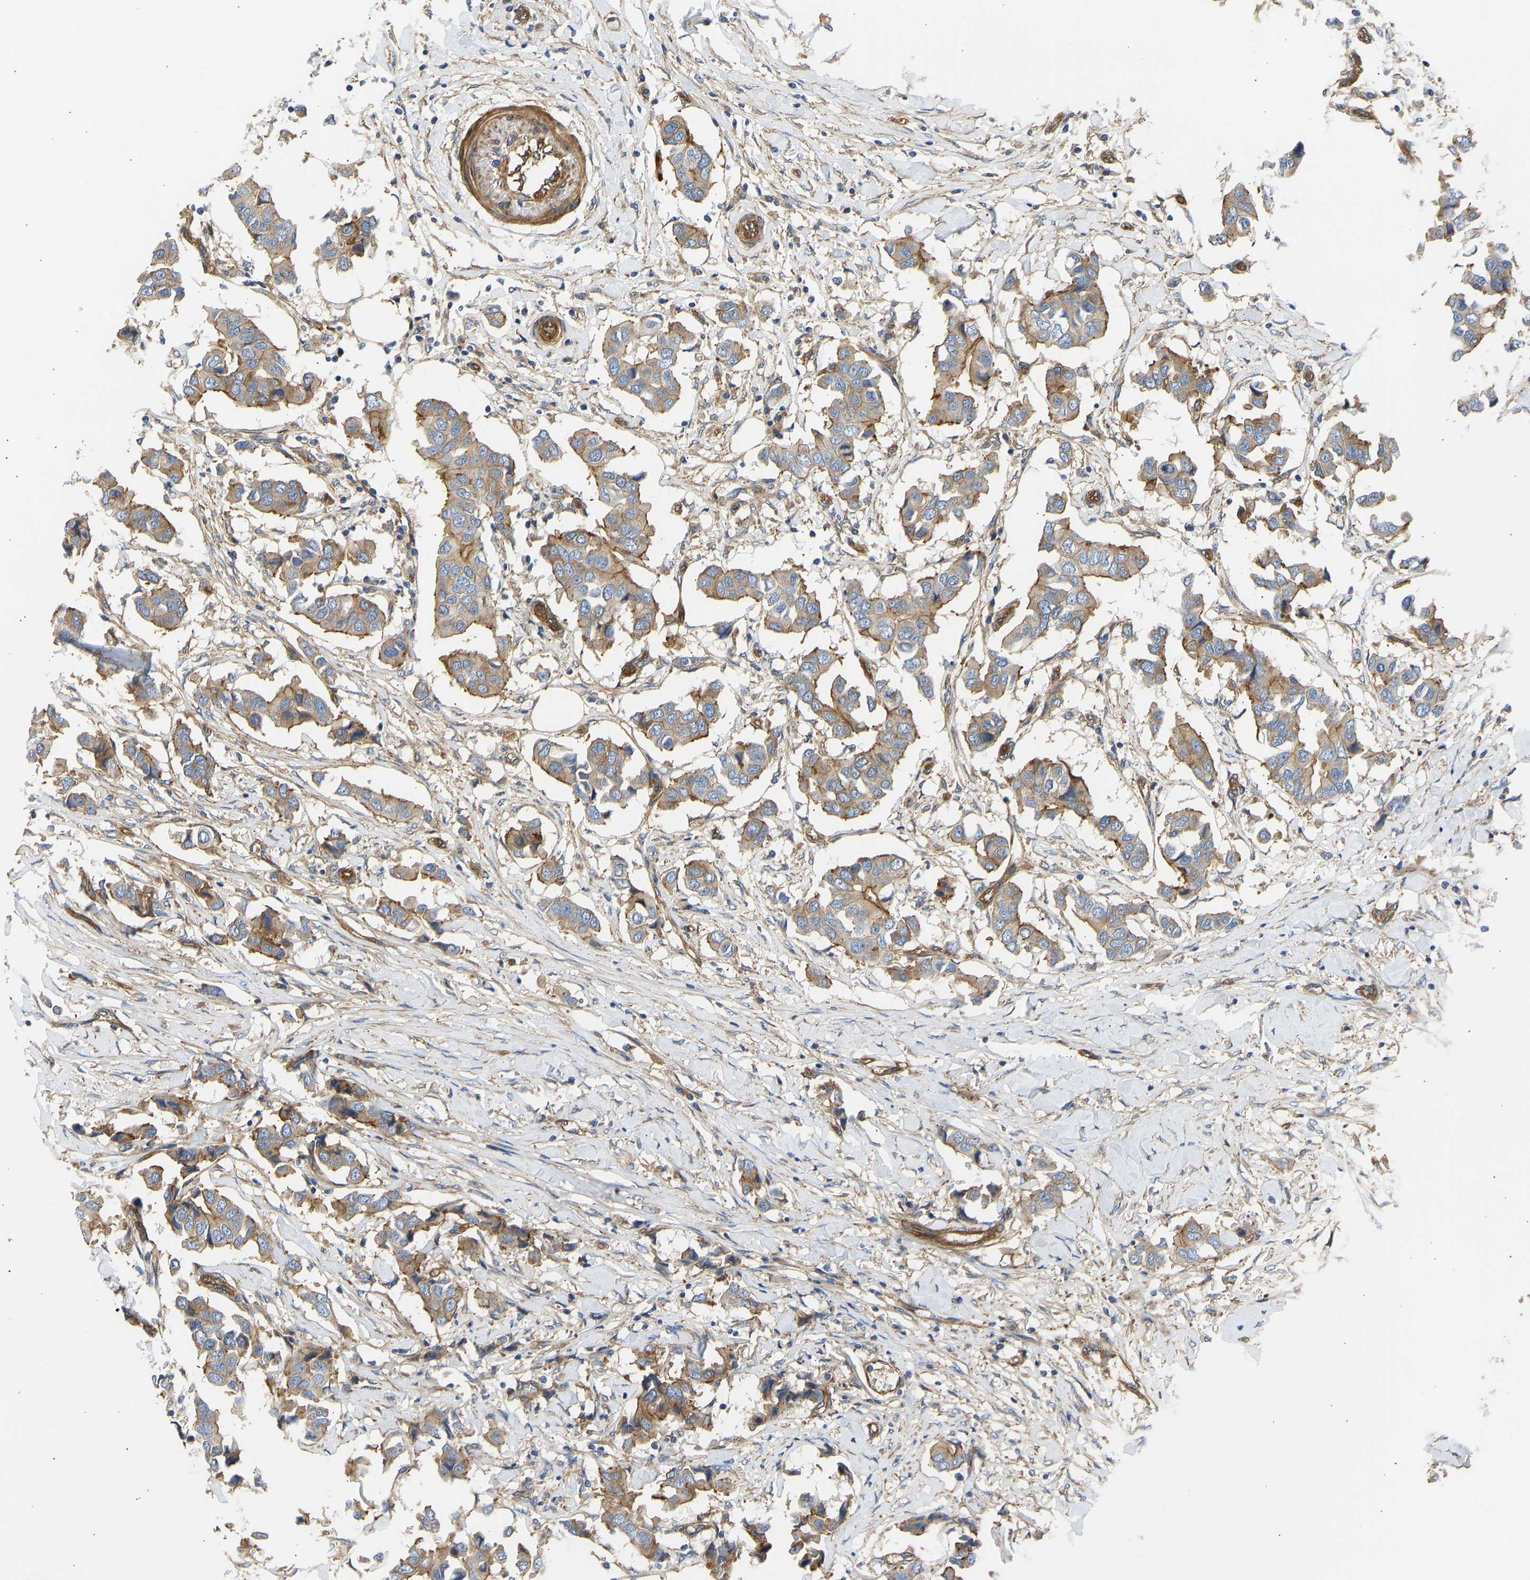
{"staining": {"intensity": "moderate", "quantity": ">75%", "location": "cytoplasmic/membranous"}, "tissue": "breast cancer", "cell_type": "Tumor cells", "image_type": "cancer", "snomed": [{"axis": "morphology", "description": "Duct carcinoma"}, {"axis": "topography", "description": "Breast"}], "caption": "This image shows invasive ductal carcinoma (breast) stained with immunohistochemistry to label a protein in brown. The cytoplasmic/membranous of tumor cells show moderate positivity for the protein. Nuclei are counter-stained blue.", "gene": "MYO1C", "patient": {"sex": "female", "age": 80}}